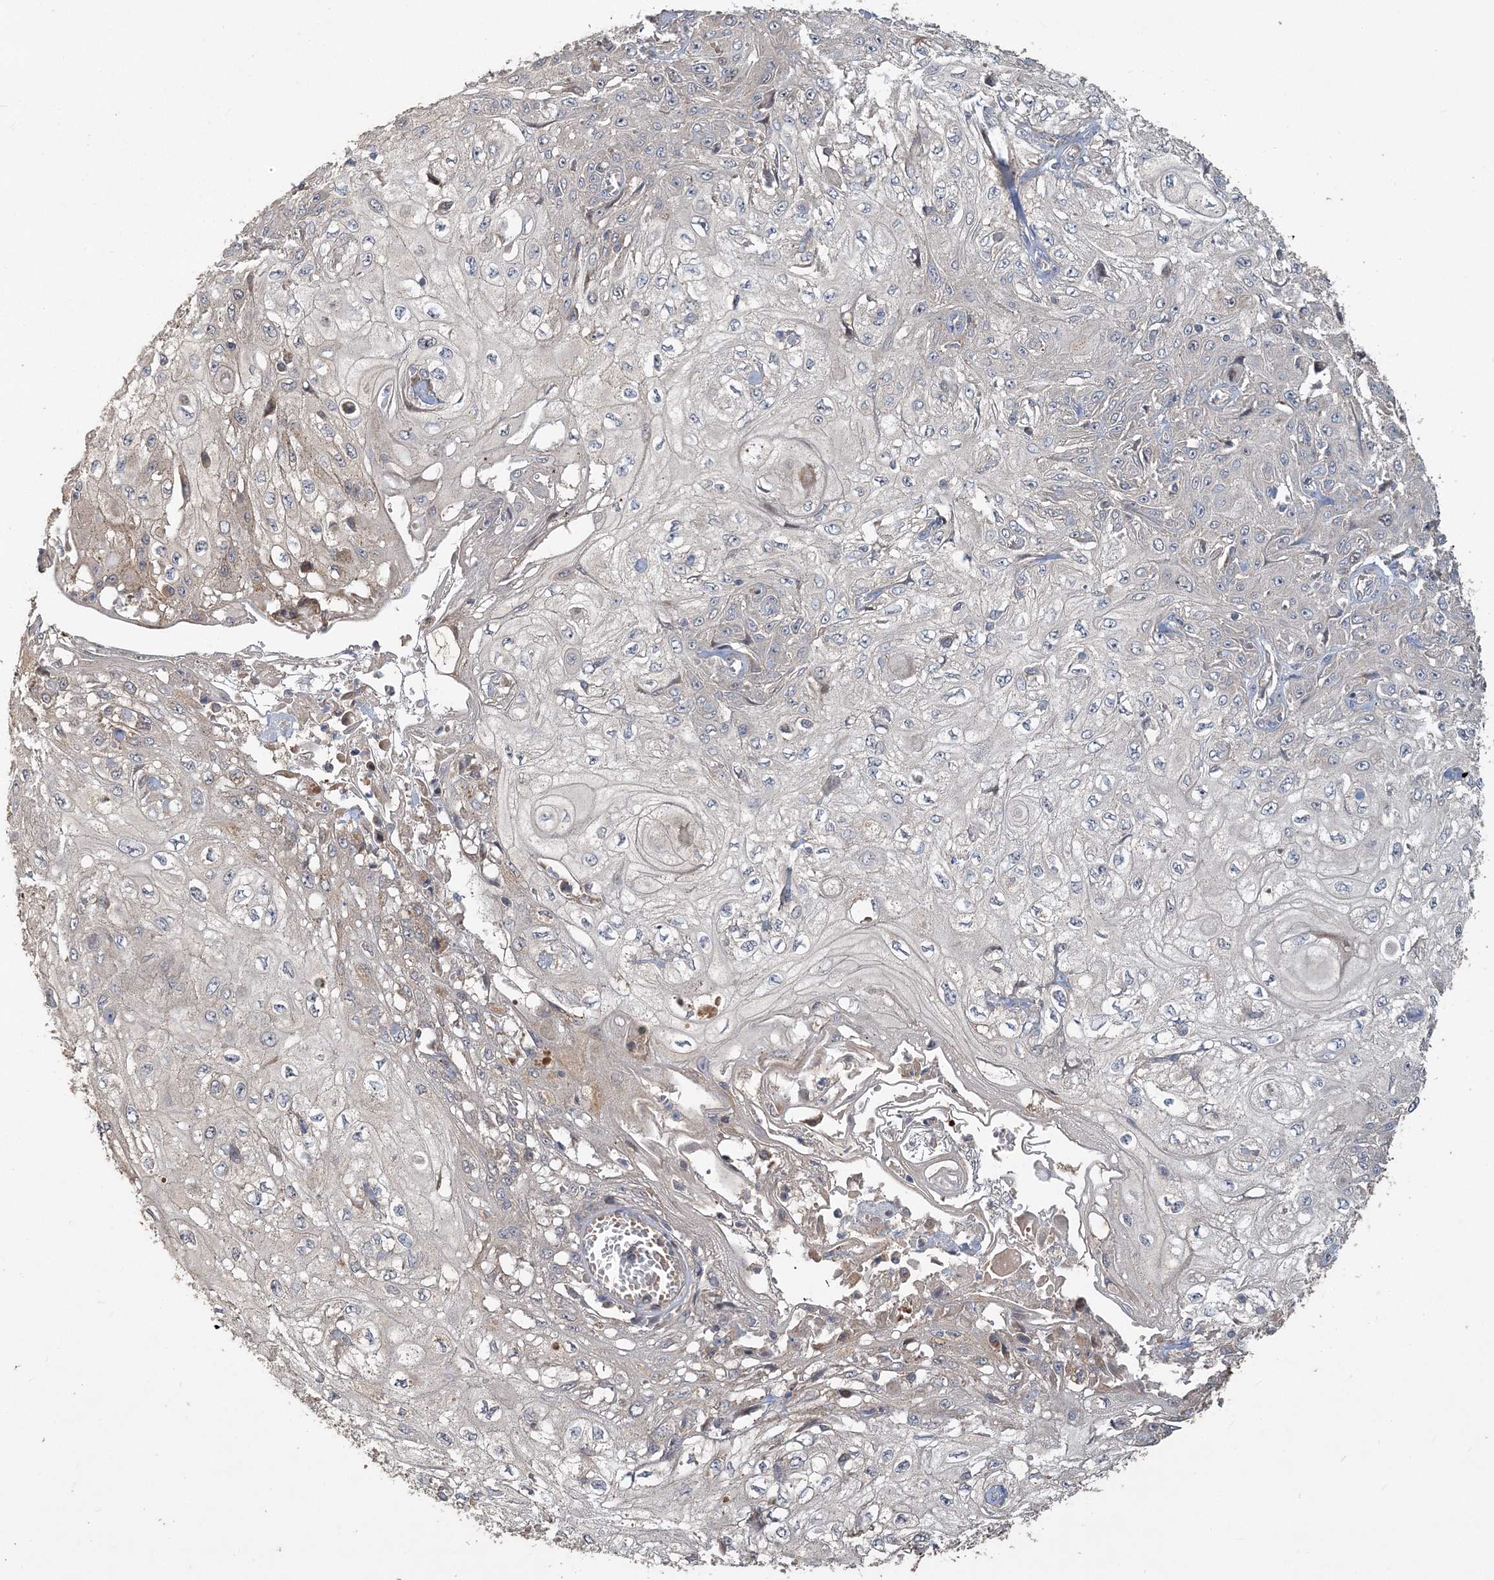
{"staining": {"intensity": "negative", "quantity": "none", "location": "none"}, "tissue": "skin cancer", "cell_type": "Tumor cells", "image_type": "cancer", "snomed": [{"axis": "morphology", "description": "Squamous cell carcinoma, NOS"}, {"axis": "morphology", "description": "Squamous cell carcinoma, metastatic, NOS"}, {"axis": "topography", "description": "Skin"}, {"axis": "topography", "description": "Lymph node"}], "caption": "High magnification brightfield microscopy of skin cancer stained with DAB (3,3'-diaminobenzidine) (brown) and counterstained with hematoxylin (blue): tumor cells show no significant positivity.", "gene": "TRAIP", "patient": {"sex": "male", "age": 75}}